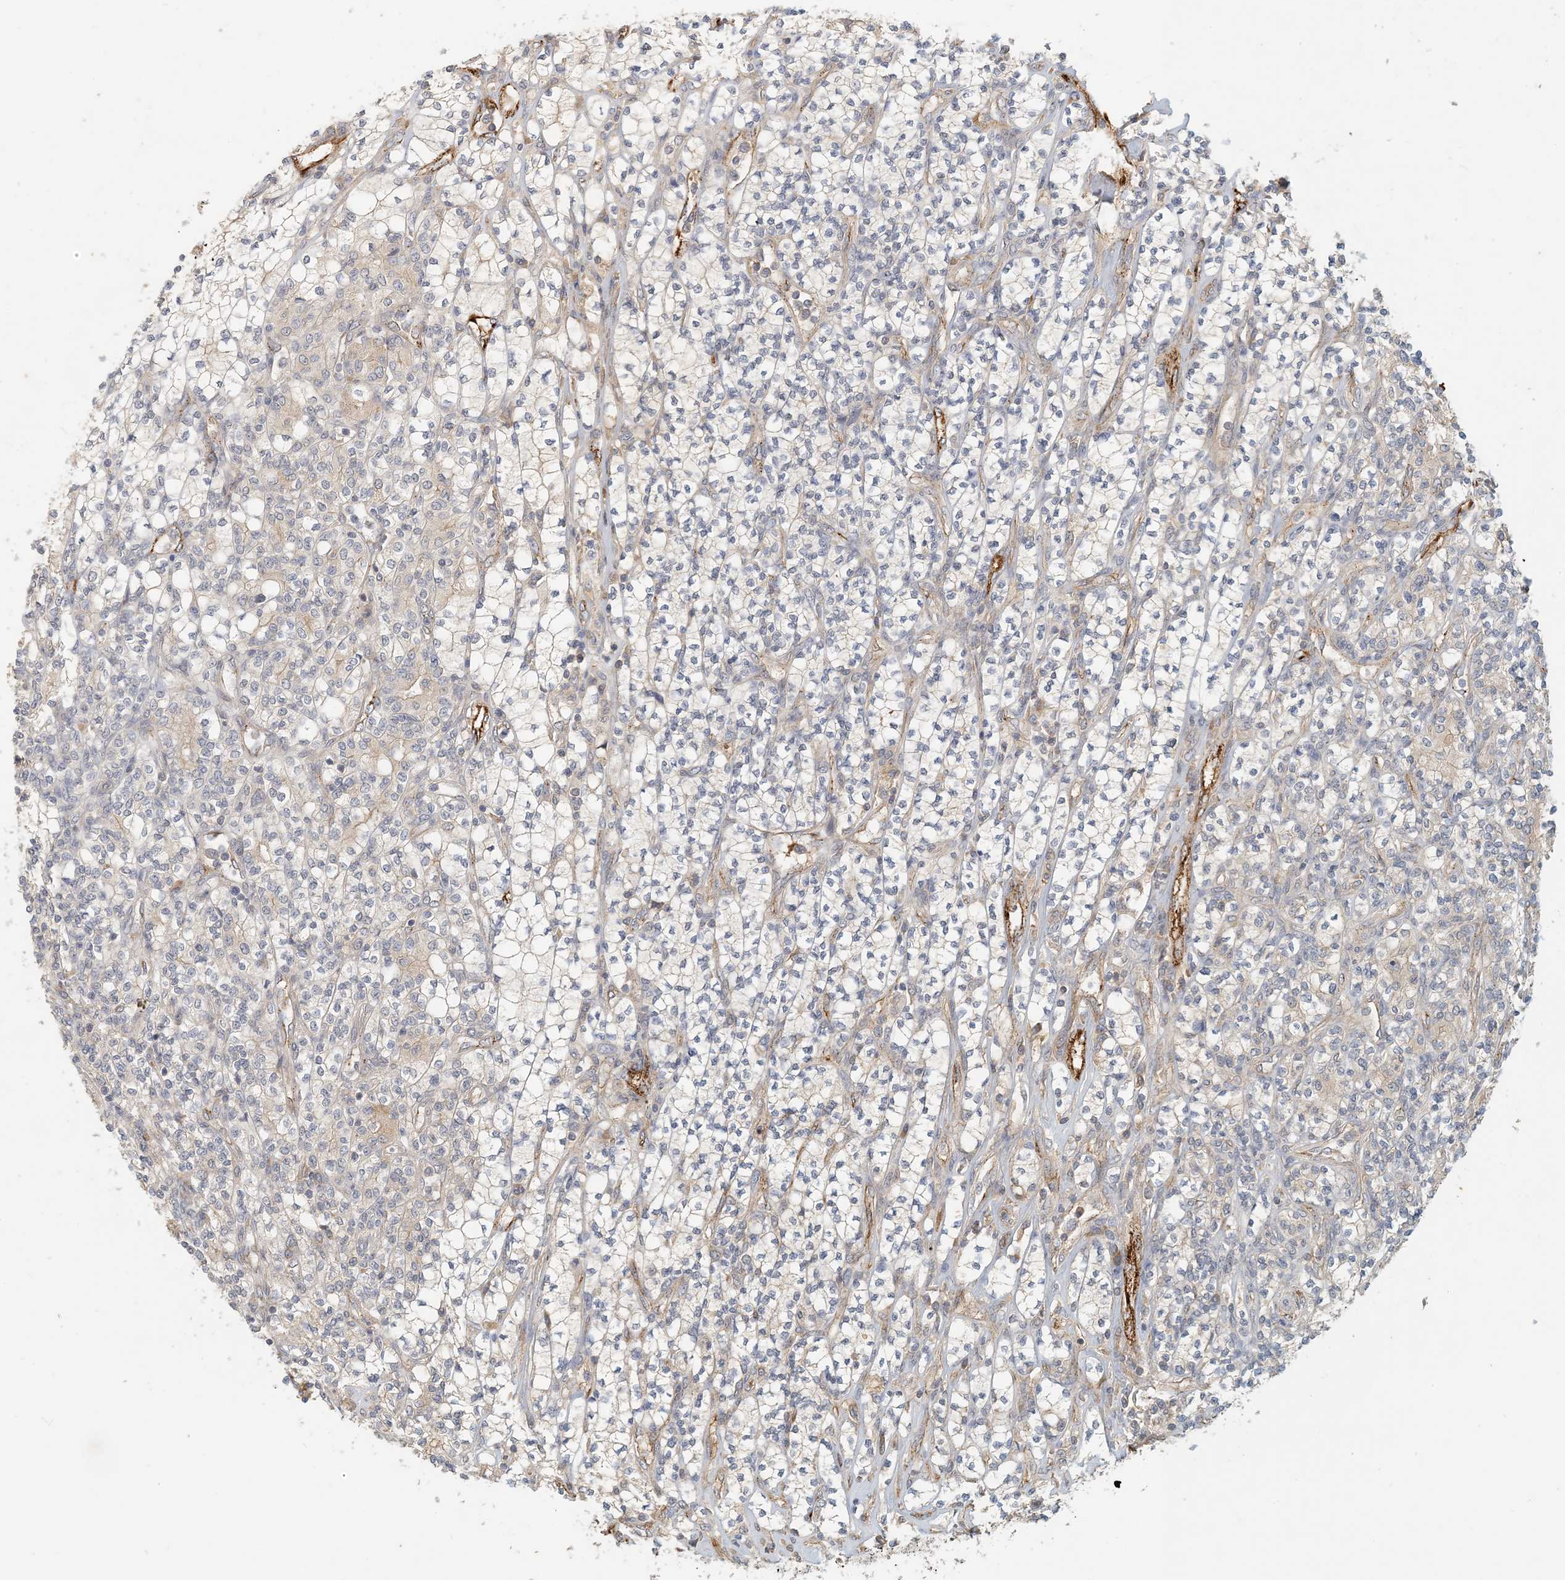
{"staining": {"intensity": "negative", "quantity": "none", "location": "none"}, "tissue": "renal cancer", "cell_type": "Tumor cells", "image_type": "cancer", "snomed": [{"axis": "morphology", "description": "Adenocarcinoma, NOS"}, {"axis": "topography", "description": "Kidney"}], "caption": "Protein analysis of renal cancer (adenocarcinoma) displays no significant positivity in tumor cells.", "gene": "ZBTB3", "patient": {"sex": "male", "age": 77}}